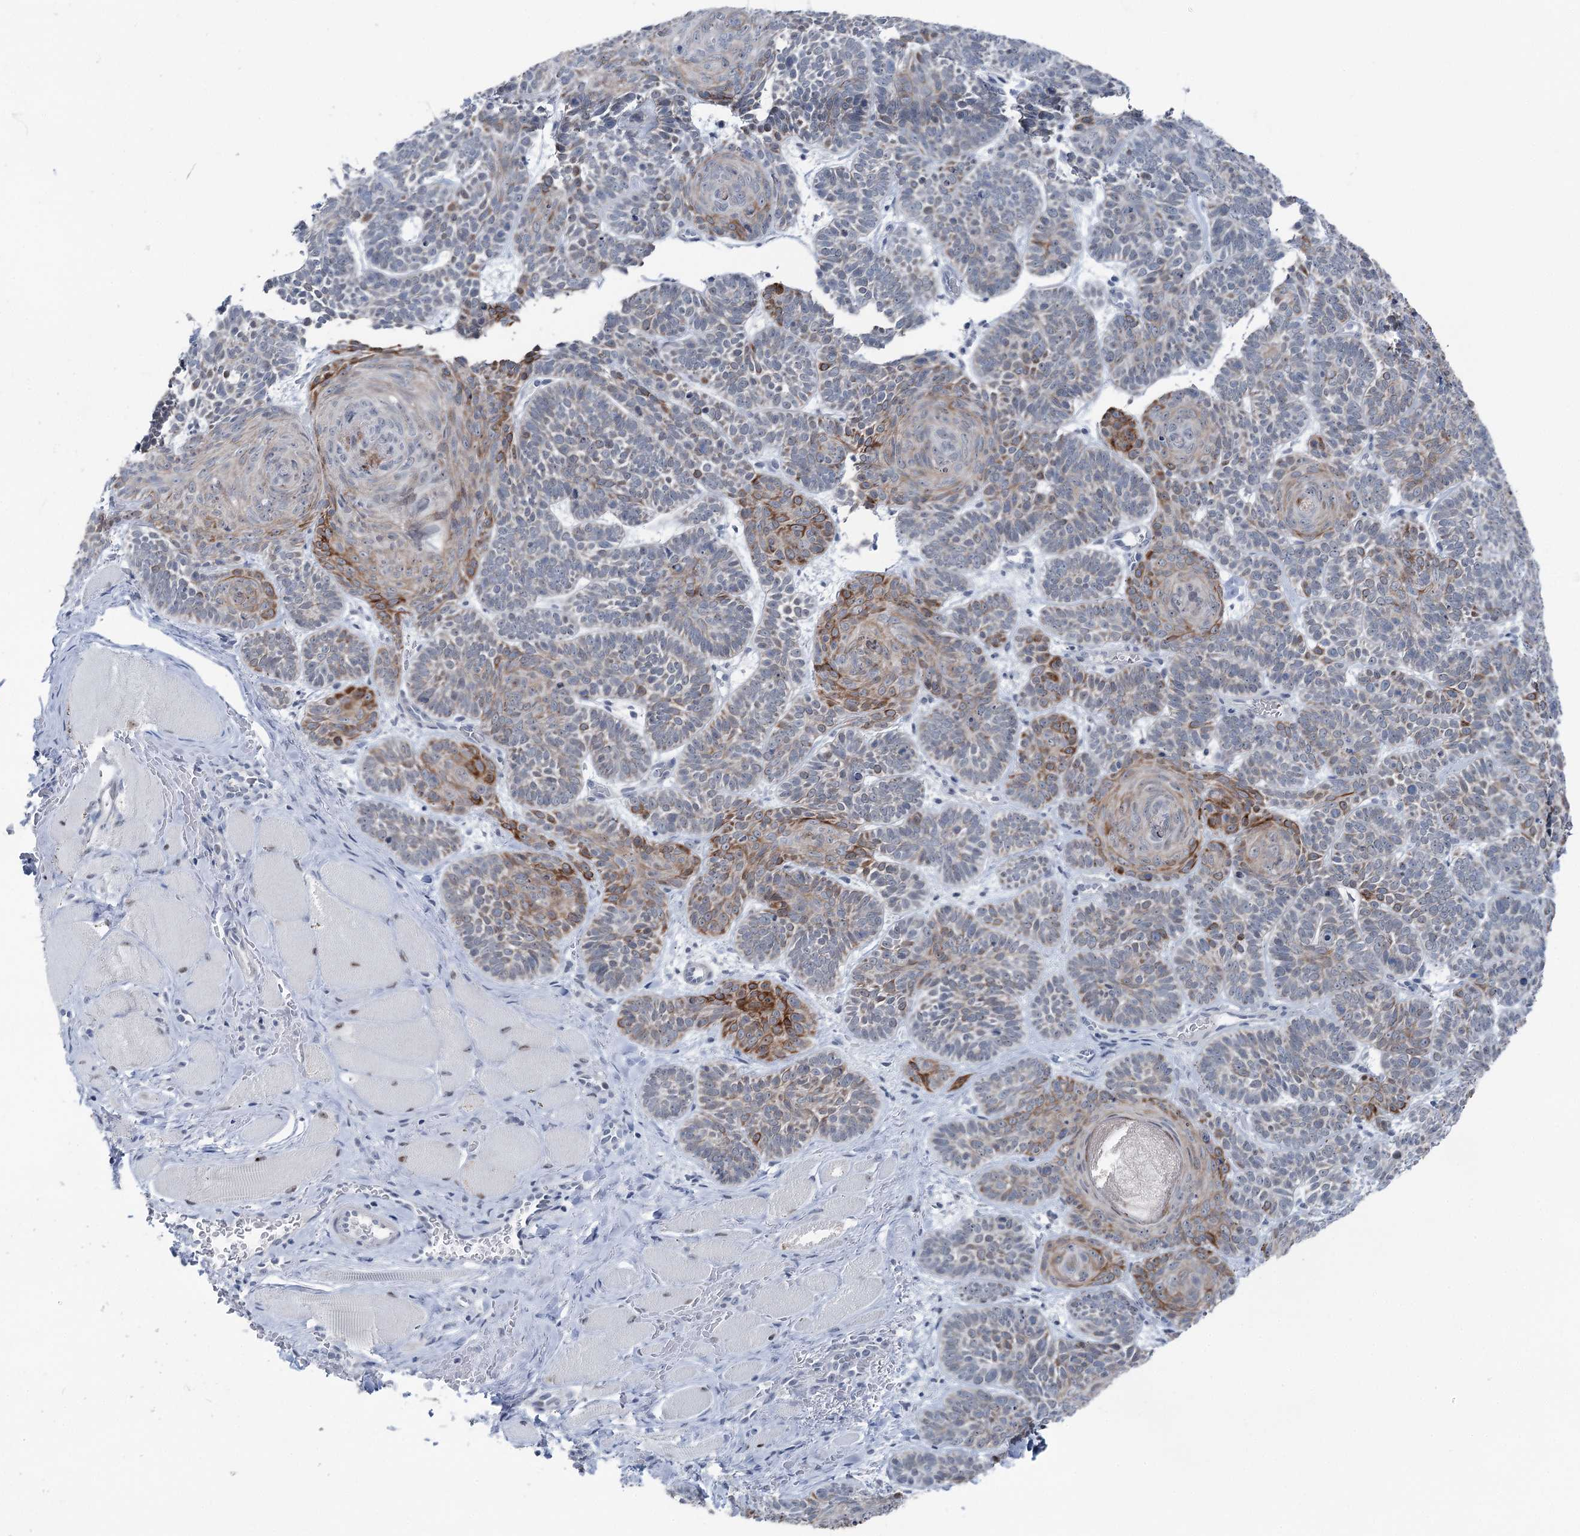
{"staining": {"intensity": "strong", "quantity": "25%-75%", "location": "cytoplasmic/membranous"}, "tissue": "skin cancer", "cell_type": "Tumor cells", "image_type": "cancer", "snomed": [{"axis": "morphology", "description": "Basal cell carcinoma"}, {"axis": "topography", "description": "Skin"}], "caption": "Protein staining exhibits strong cytoplasmic/membranous expression in about 25%-75% of tumor cells in skin cancer (basal cell carcinoma).", "gene": "STEEP1", "patient": {"sex": "male", "age": 85}}